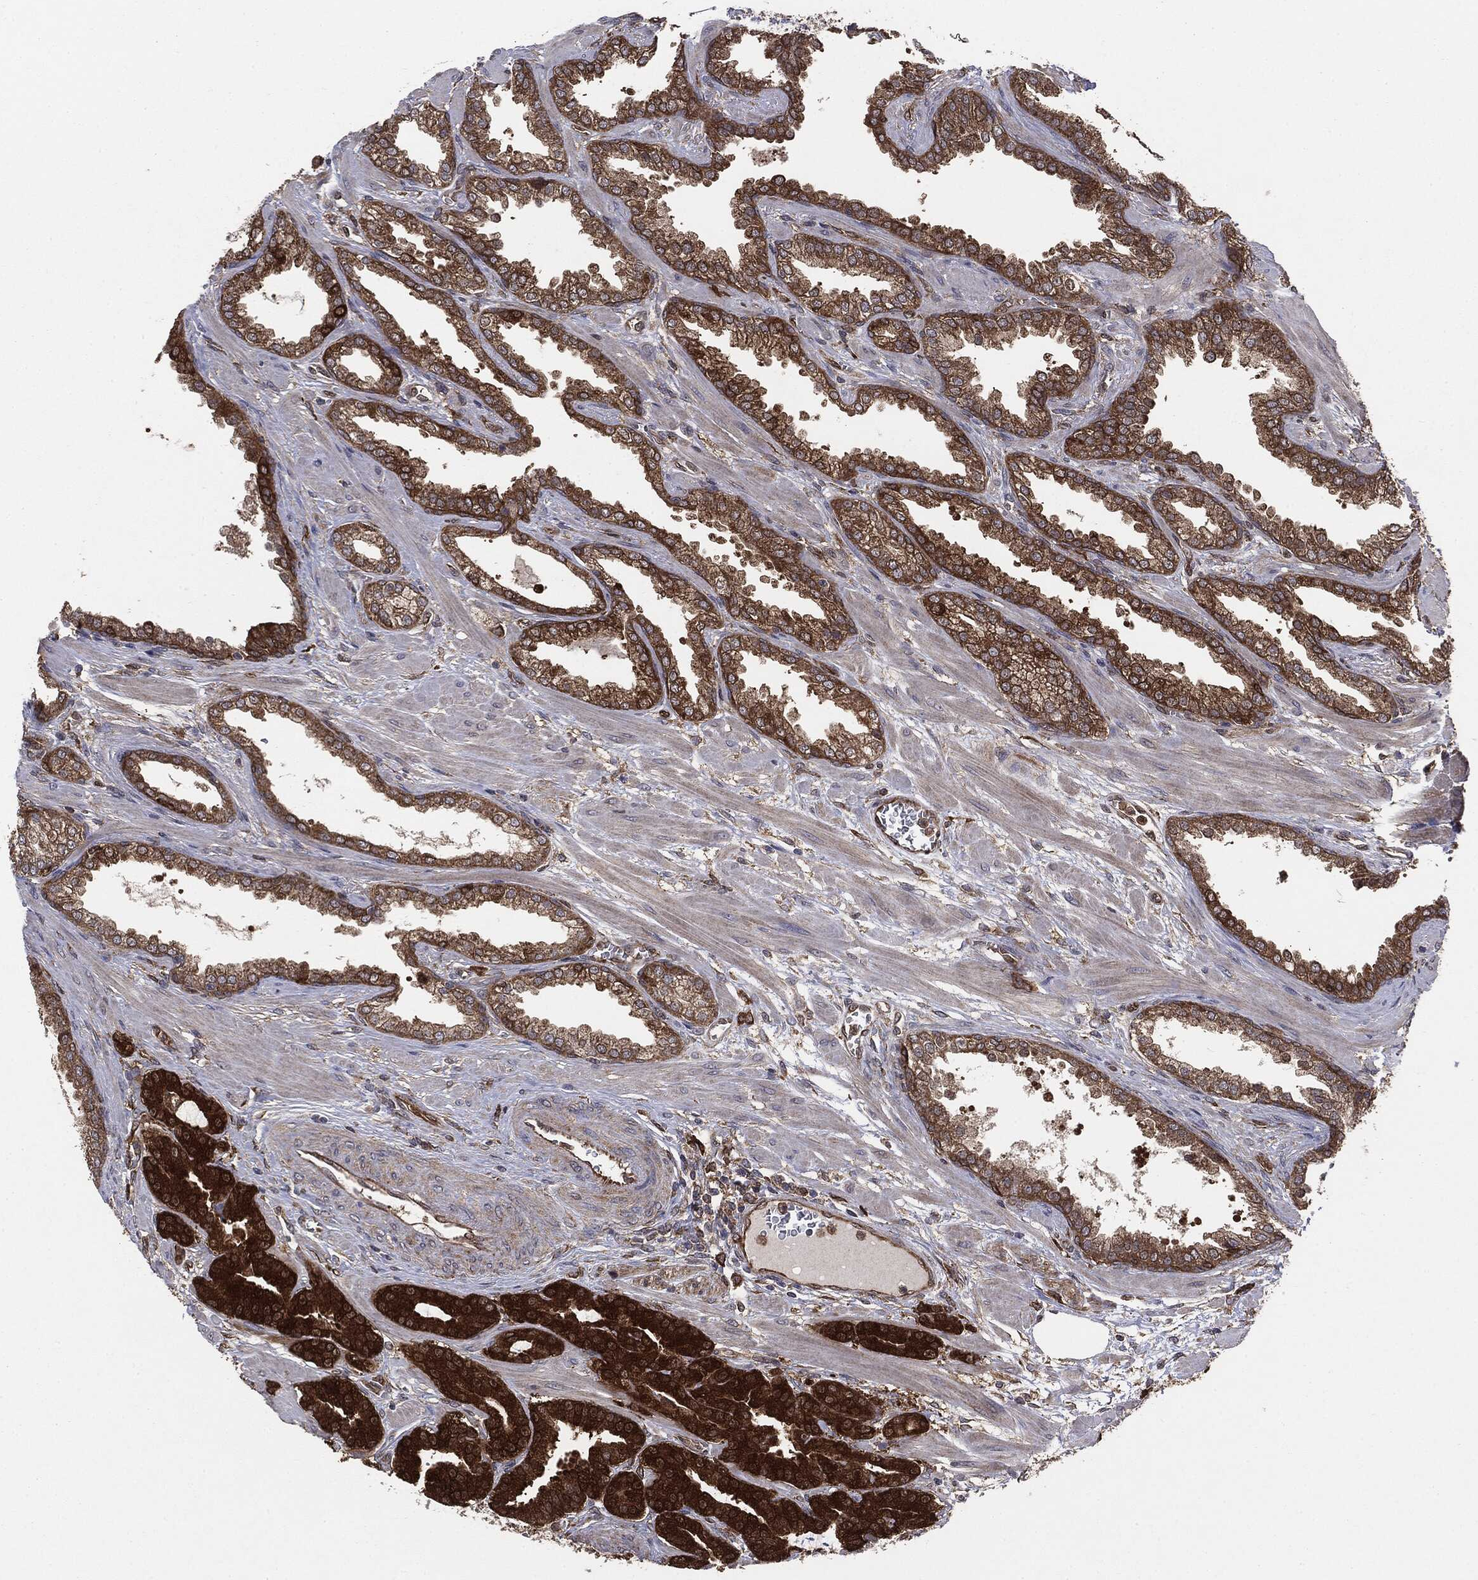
{"staining": {"intensity": "strong", "quantity": ">75%", "location": "cytoplasmic/membranous"}, "tissue": "prostate cancer", "cell_type": "Tumor cells", "image_type": "cancer", "snomed": [{"axis": "morphology", "description": "Adenocarcinoma, High grade"}, {"axis": "topography", "description": "Prostate"}], "caption": "Prostate cancer (adenocarcinoma (high-grade)) stained with a brown dye reveals strong cytoplasmic/membranous positive positivity in about >75% of tumor cells.", "gene": "NME1", "patient": {"sex": "male", "age": 60}}